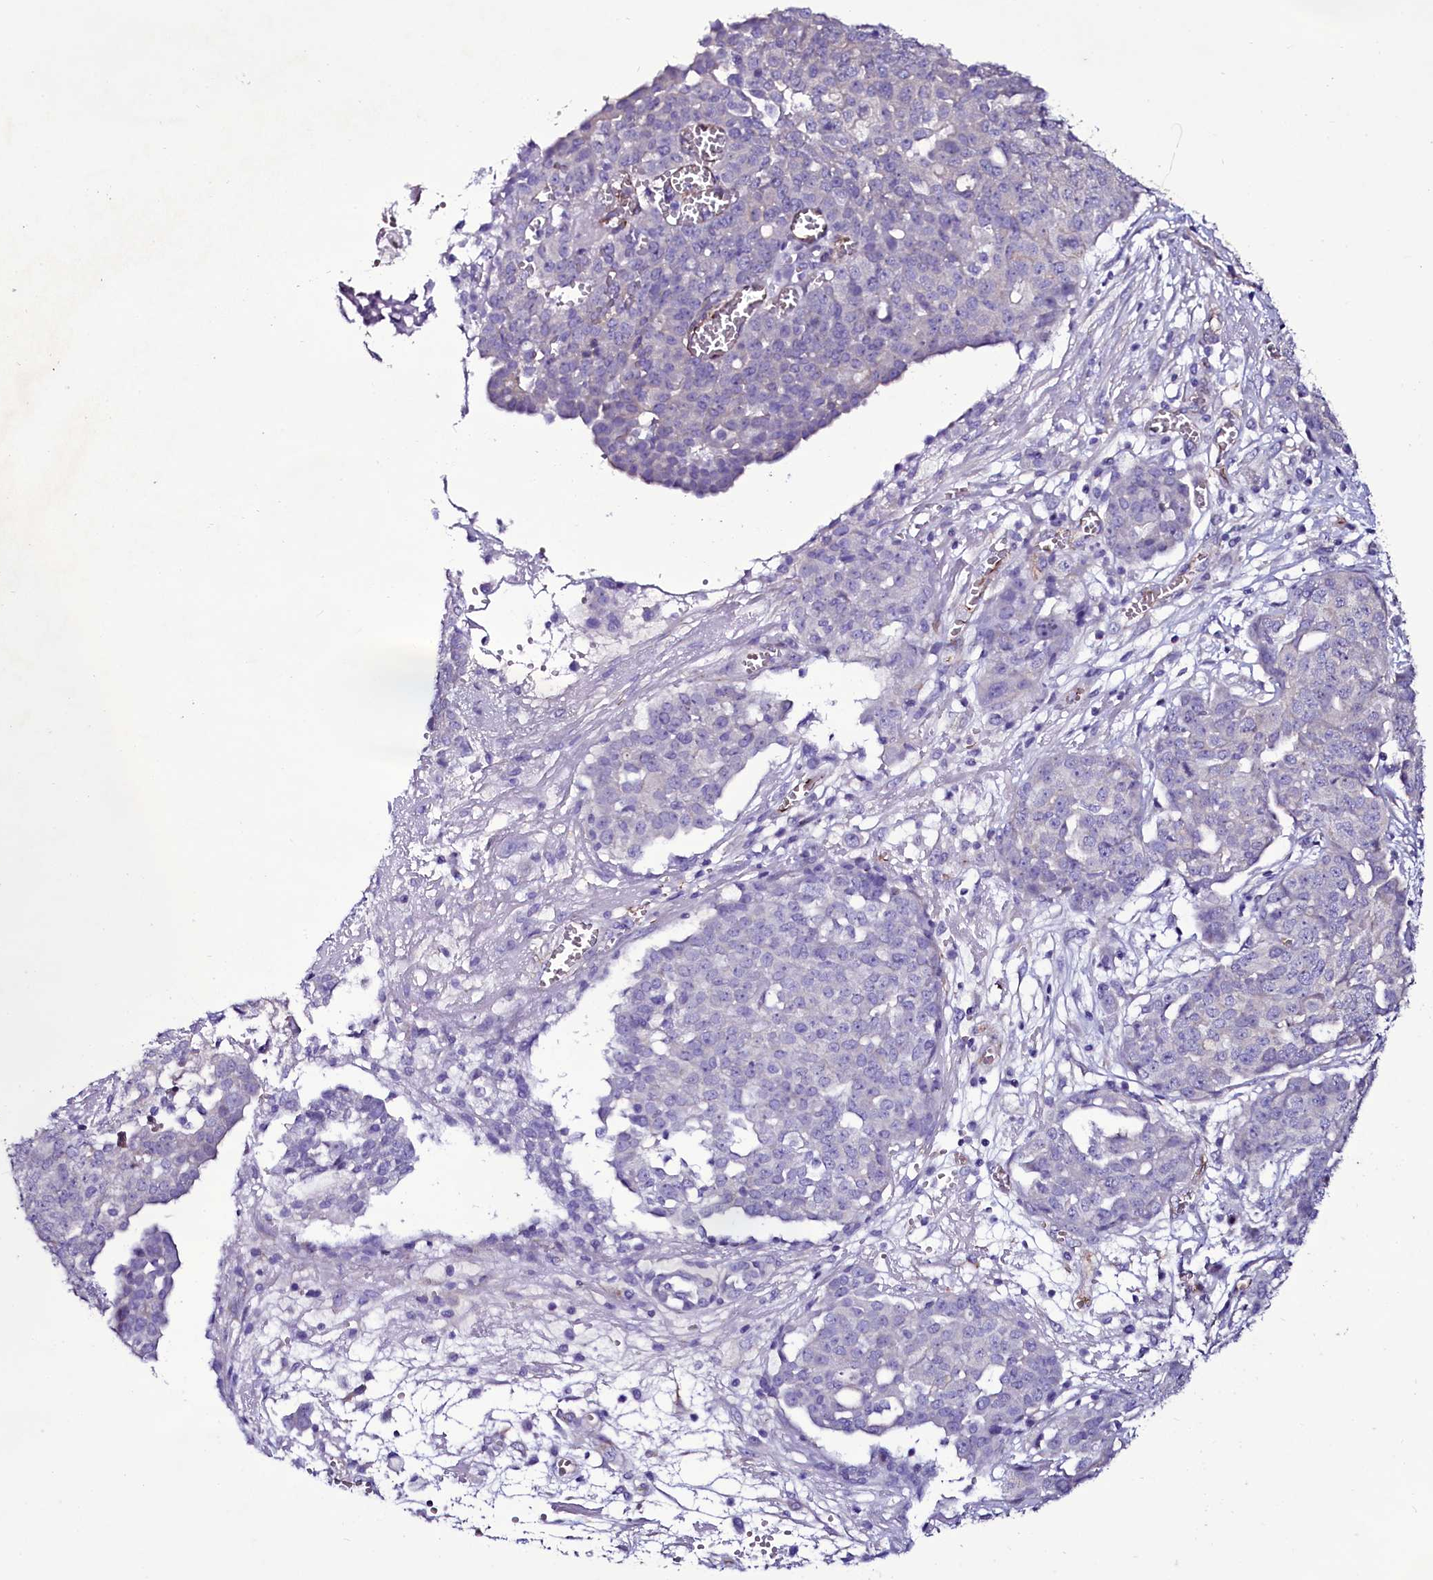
{"staining": {"intensity": "negative", "quantity": "none", "location": "none"}, "tissue": "ovarian cancer", "cell_type": "Tumor cells", "image_type": "cancer", "snomed": [{"axis": "morphology", "description": "Cystadenocarcinoma, serous, NOS"}, {"axis": "topography", "description": "Soft tissue"}, {"axis": "topography", "description": "Ovary"}], "caption": "This is a histopathology image of immunohistochemistry (IHC) staining of ovarian serous cystadenocarcinoma, which shows no positivity in tumor cells. Brightfield microscopy of immunohistochemistry stained with DAB (3,3'-diaminobenzidine) (brown) and hematoxylin (blue), captured at high magnification.", "gene": "MEX3C", "patient": {"sex": "female", "age": 57}}